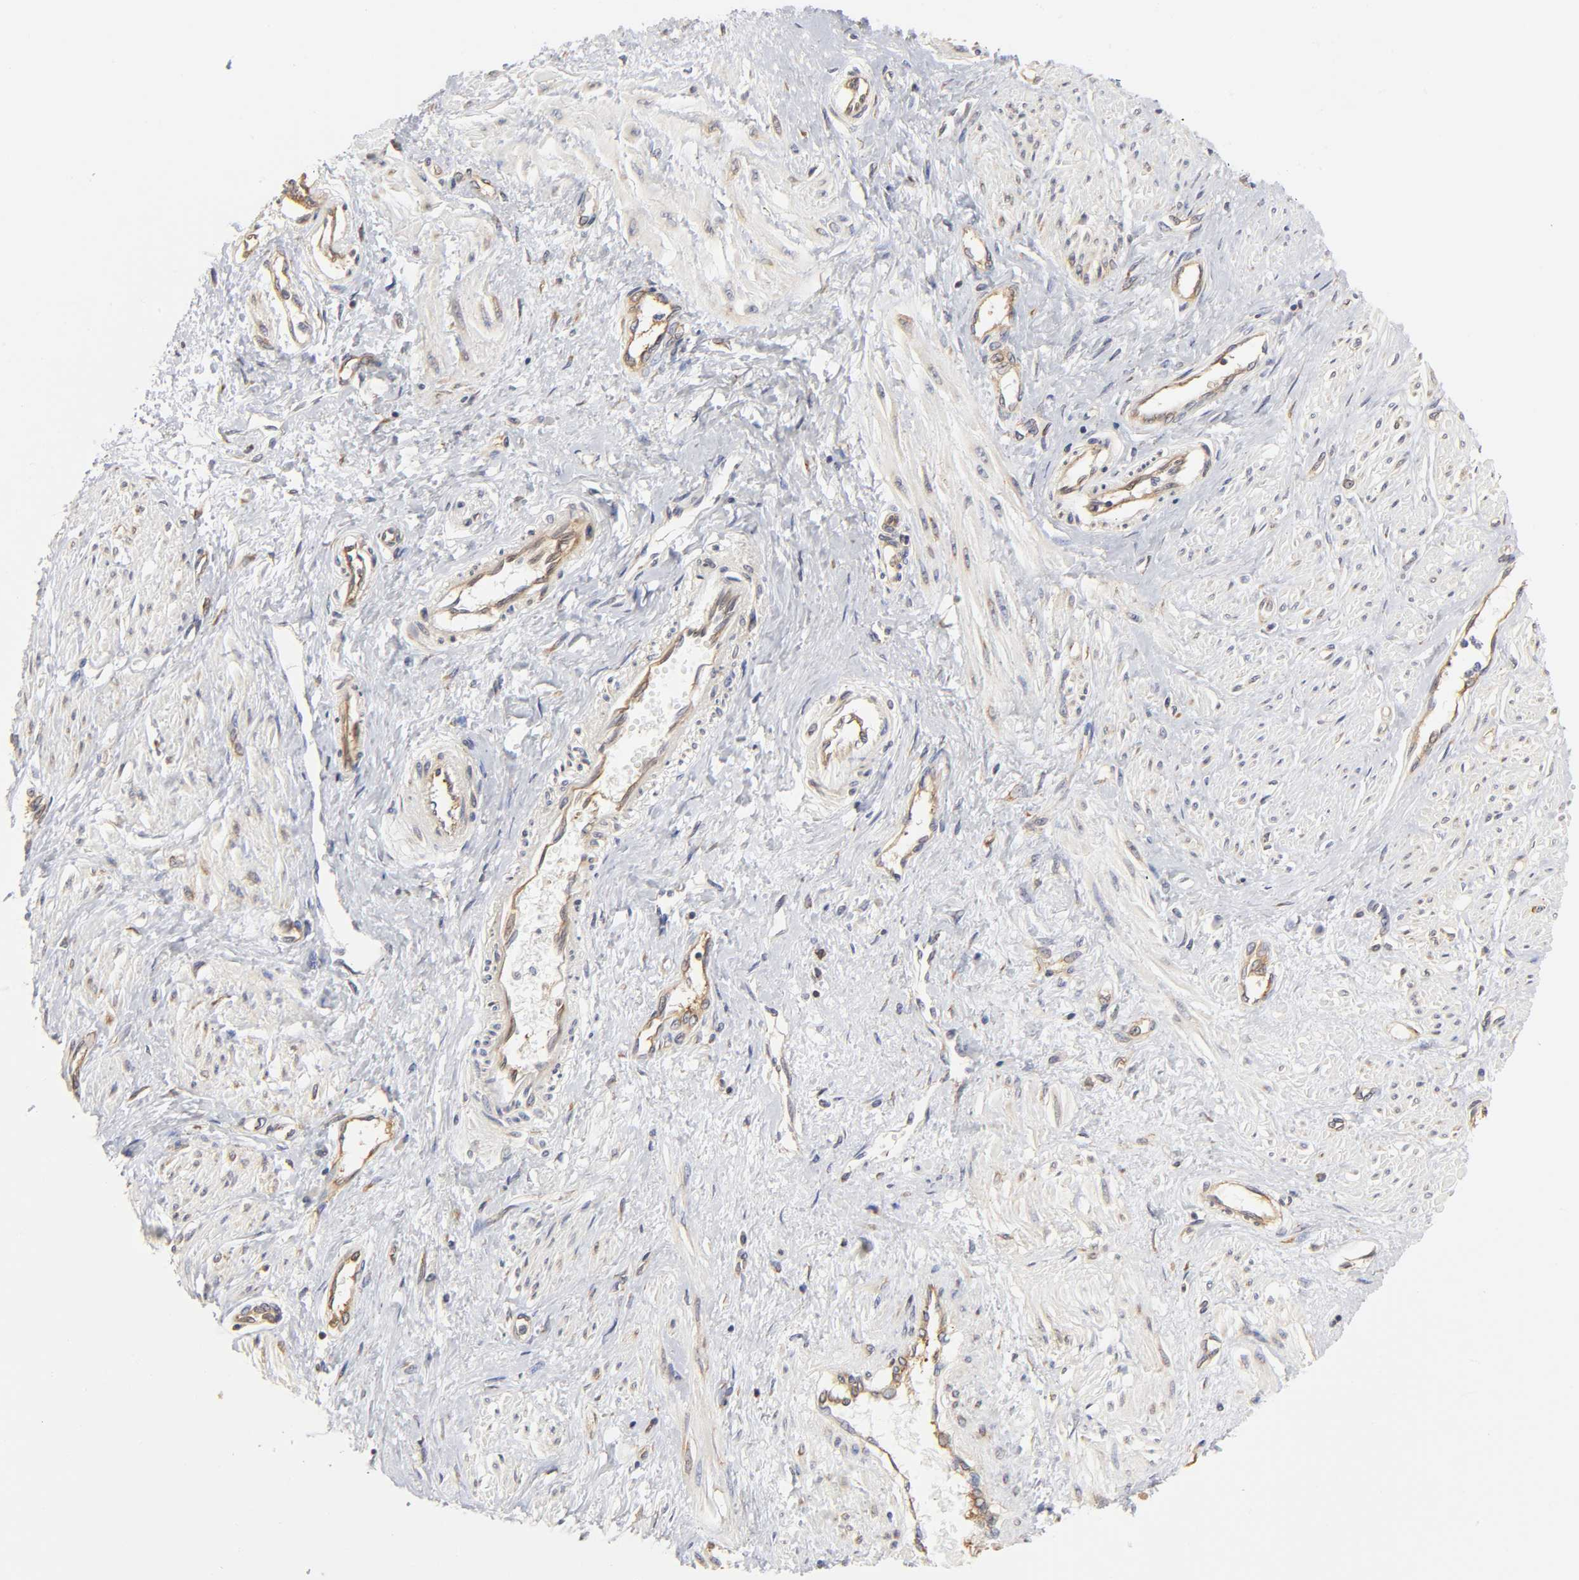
{"staining": {"intensity": "moderate", "quantity": "<25%", "location": "cytoplasmic/membranous"}, "tissue": "smooth muscle", "cell_type": "Smooth muscle cells", "image_type": "normal", "snomed": [{"axis": "morphology", "description": "Normal tissue, NOS"}, {"axis": "topography", "description": "Smooth muscle"}, {"axis": "topography", "description": "Uterus"}], "caption": "Smooth muscle was stained to show a protein in brown. There is low levels of moderate cytoplasmic/membranous staining in about <25% of smooth muscle cells.", "gene": "RPL14", "patient": {"sex": "female", "age": 39}}